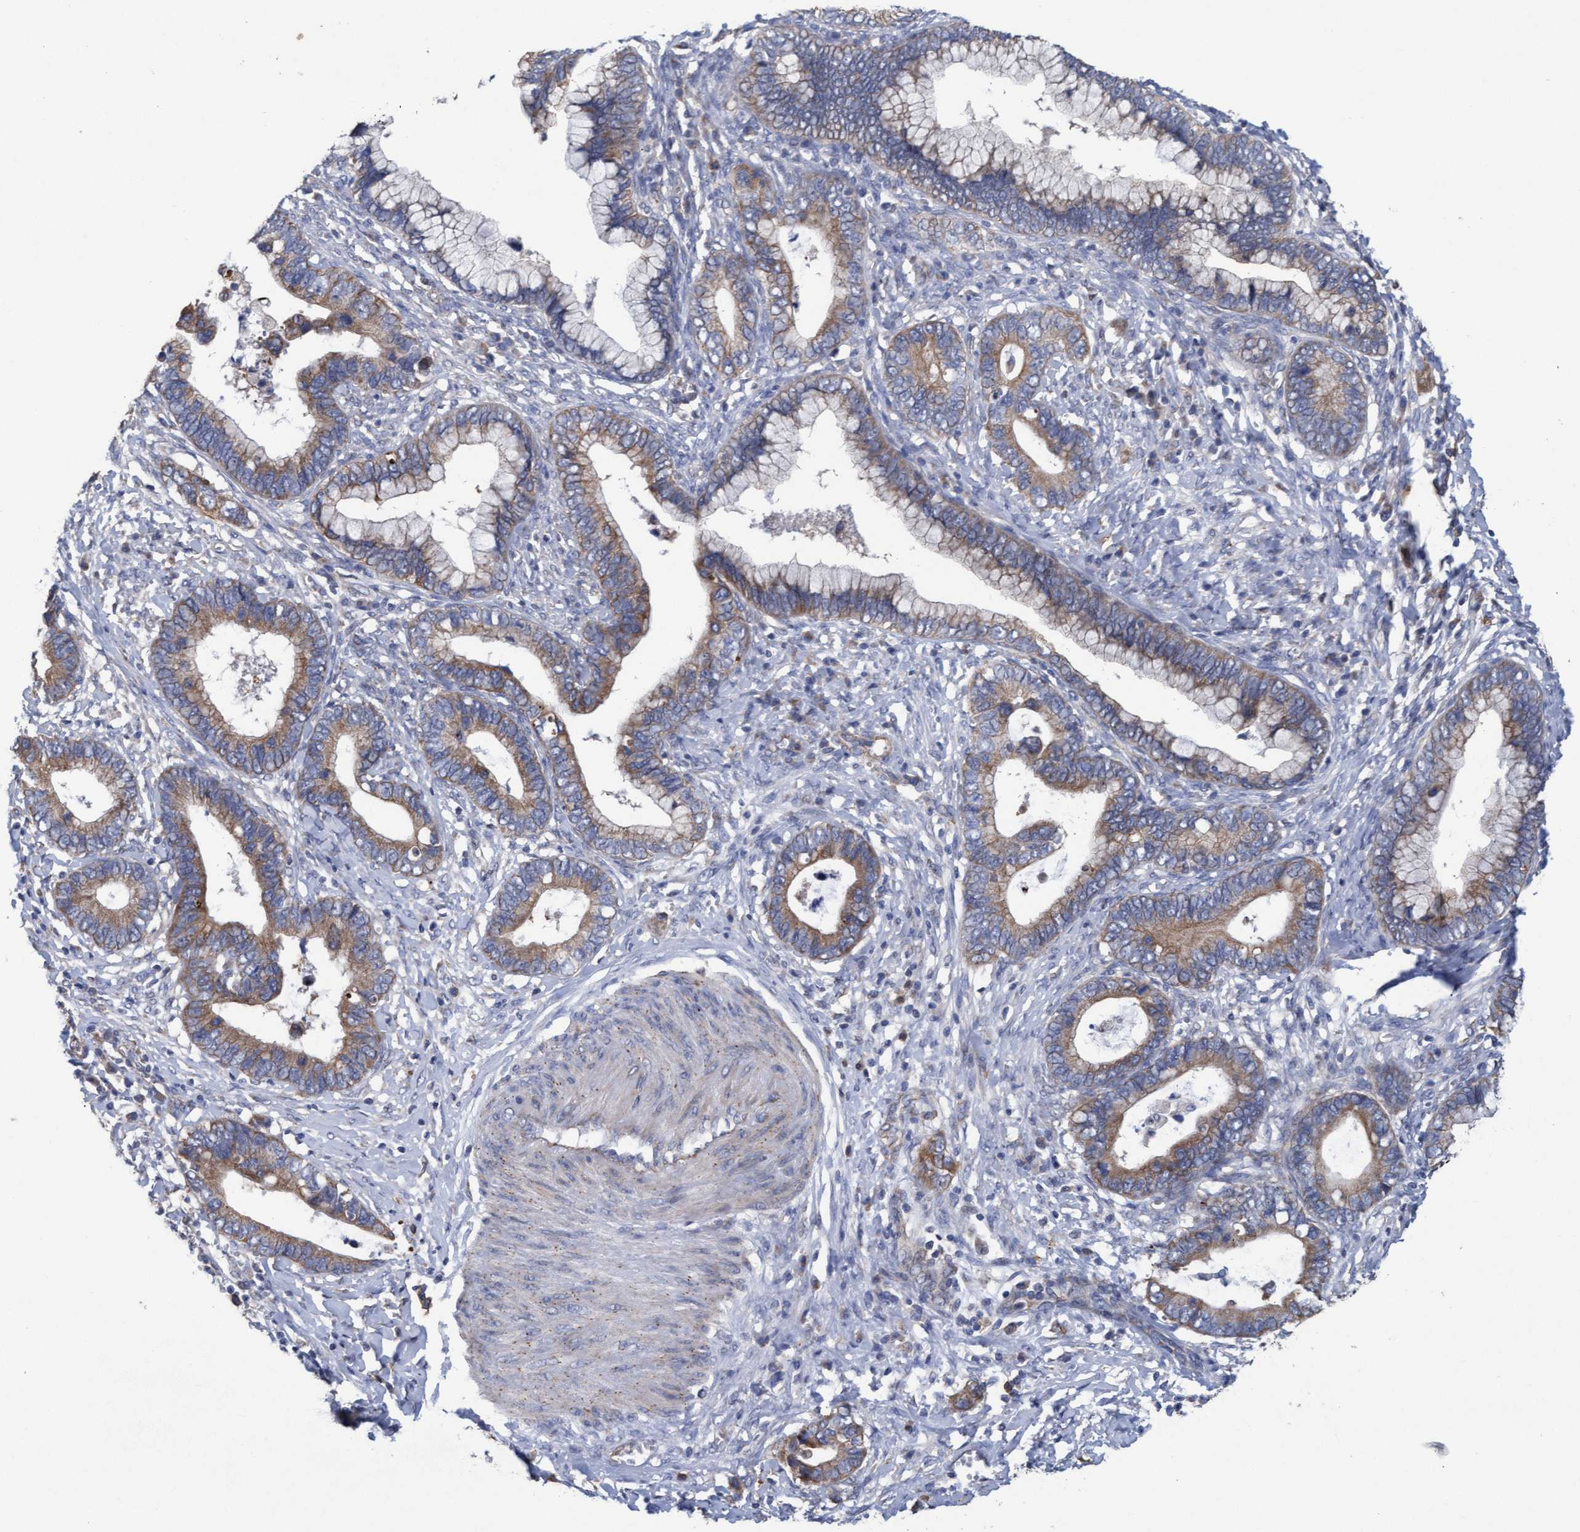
{"staining": {"intensity": "moderate", "quantity": ">75%", "location": "cytoplasmic/membranous"}, "tissue": "cervical cancer", "cell_type": "Tumor cells", "image_type": "cancer", "snomed": [{"axis": "morphology", "description": "Adenocarcinoma, NOS"}, {"axis": "topography", "description": "Cervix"}], "caption": "IHC micrograph of human cervical cancer stained for a protein (brown), which shows medium levels of moderate cytoplasmic/membranous staining in approximately >75% of tumor cells.", "gene": "MRPL38", "patient": {"sex": "female", "age": 44}}